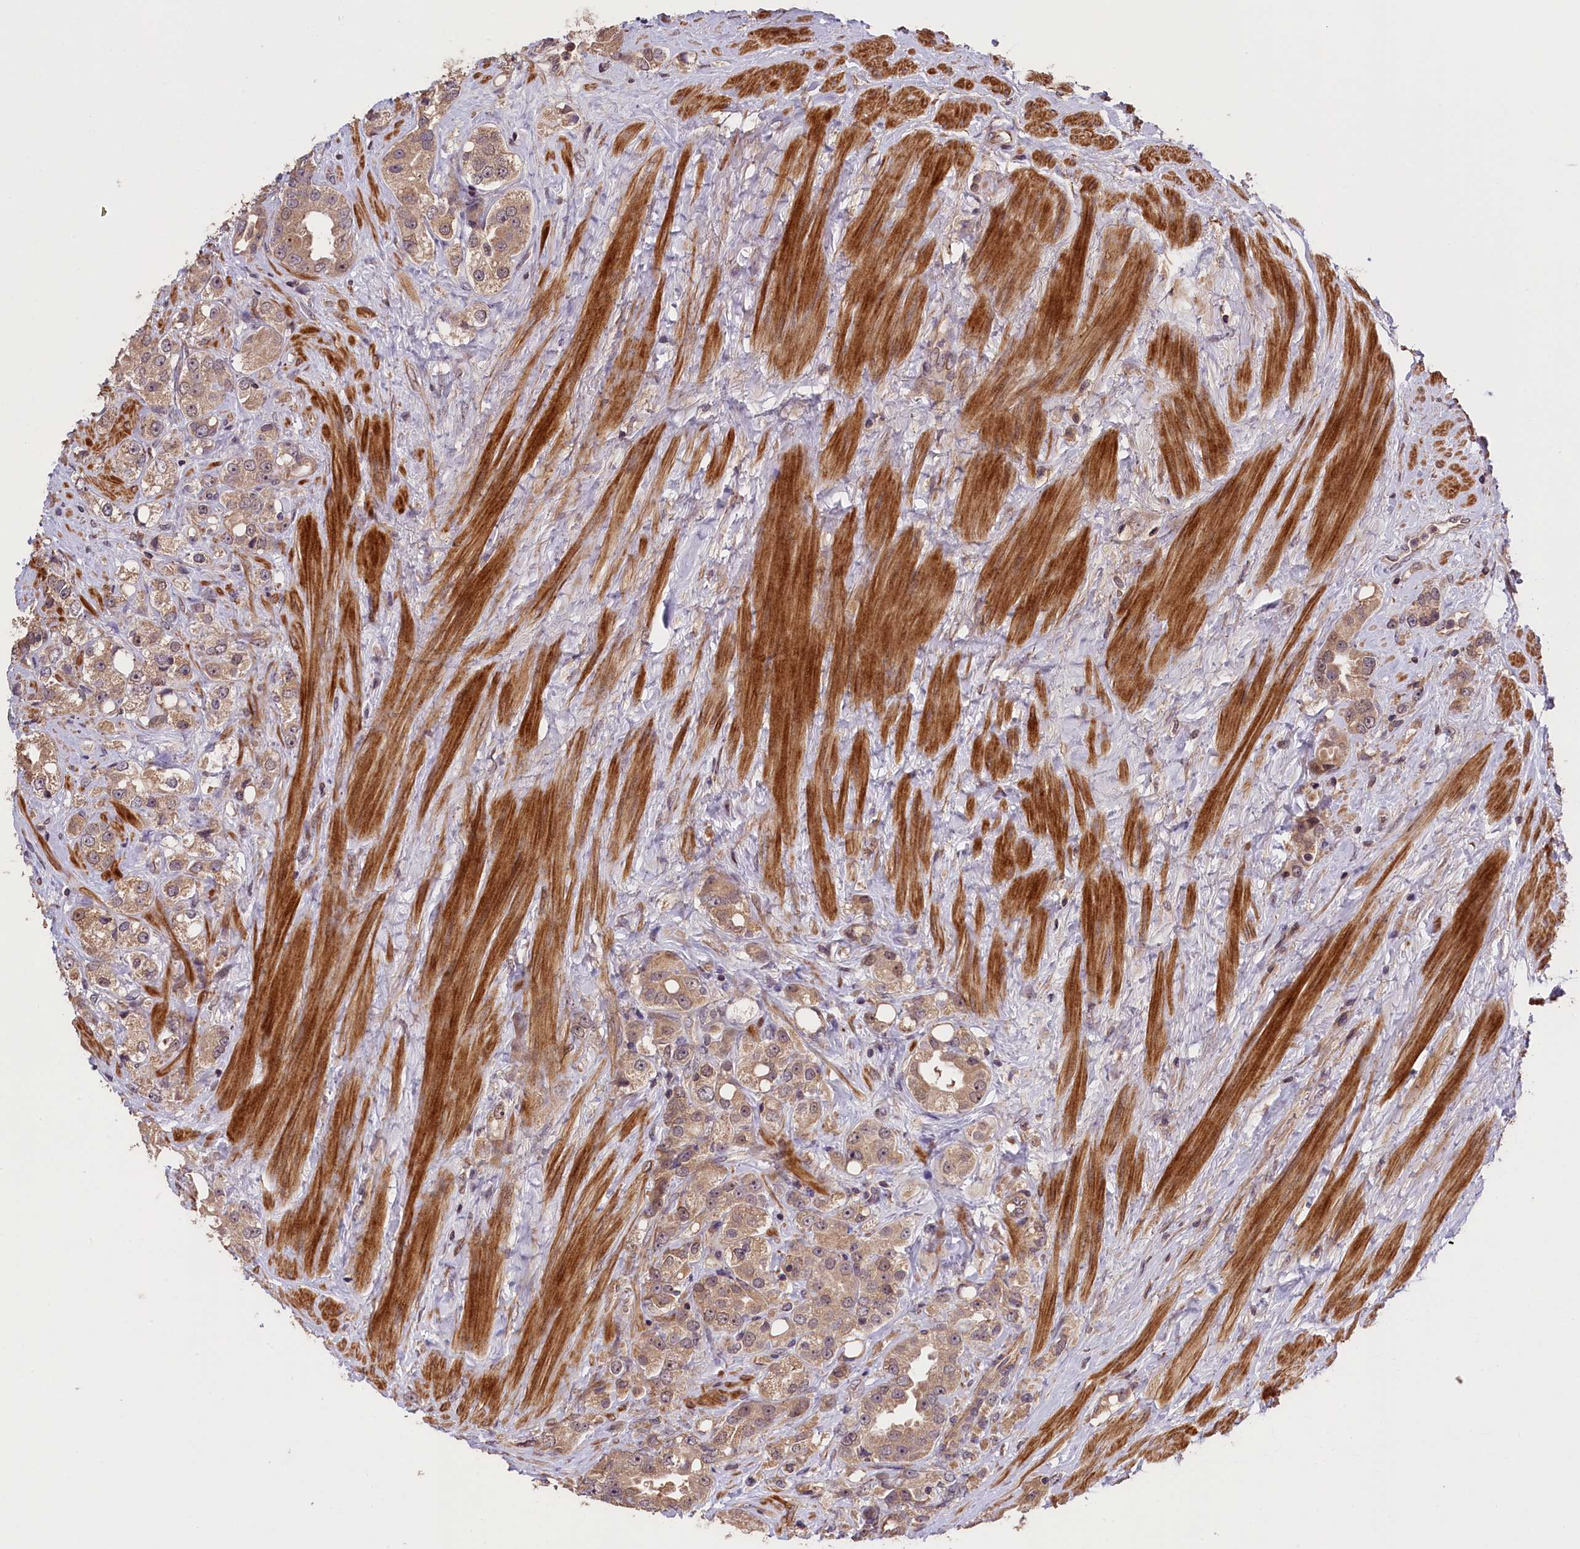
{"staining": {"intensity": "weak", "quantity": ">75%", "location": "cytoplasmic/membranous"}, "tissue": "prostate cancer", "cell_type": "Tumor cells", "image_type": "cancer", "snomed": [{"axis": "morphology", "description": "Adenocarcinoma, NOS"}, {"axis": "topography", "description": "Prostate"}], "caption": "This is a micrograph of immunohistochemistry staining of prostate cancer, which shows weak staining in the cytoplasmic/membranous of tumor cells.", "gene": "DNAJB9", "patient": {"sex": "male", "age": 79}}